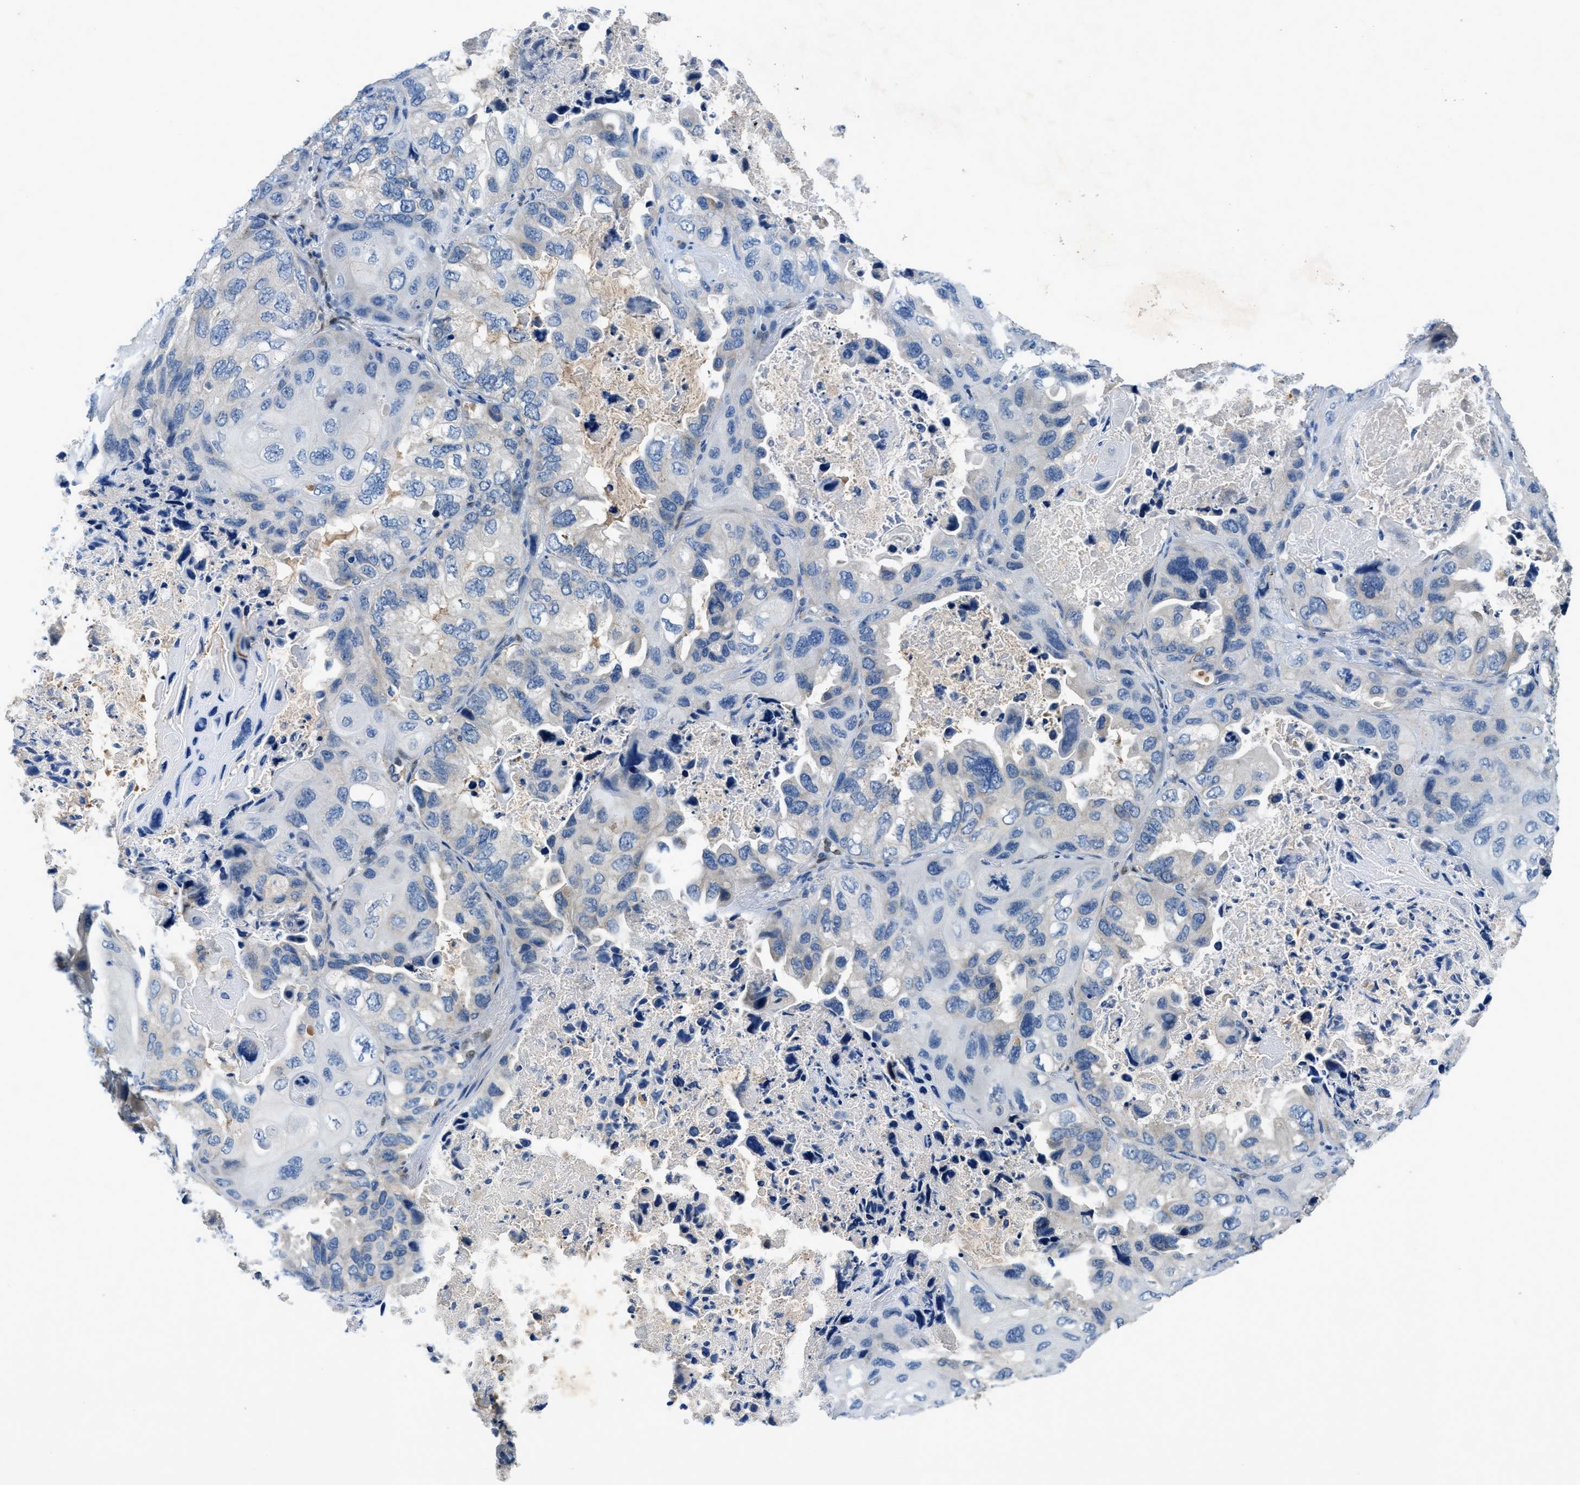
{"staining": {"intensity": "negative", "quantity": "none", "location": "none"}, "tissue": "lung cancer", "cell_type": "Tumor cells", "image_type": "cancer", "snomed": [{"axis": "morphology", "description": "Squamous cell carcinoma, NOS"}, {"axis": "topography", "description": "Lung"}], "caption": "Immunohistochemical staining of human lung squamous cell carcinoma reveals no significant staining in tumor cells.", "gene": "PNKD", "patient": {"sex": "female", "age": 73}}